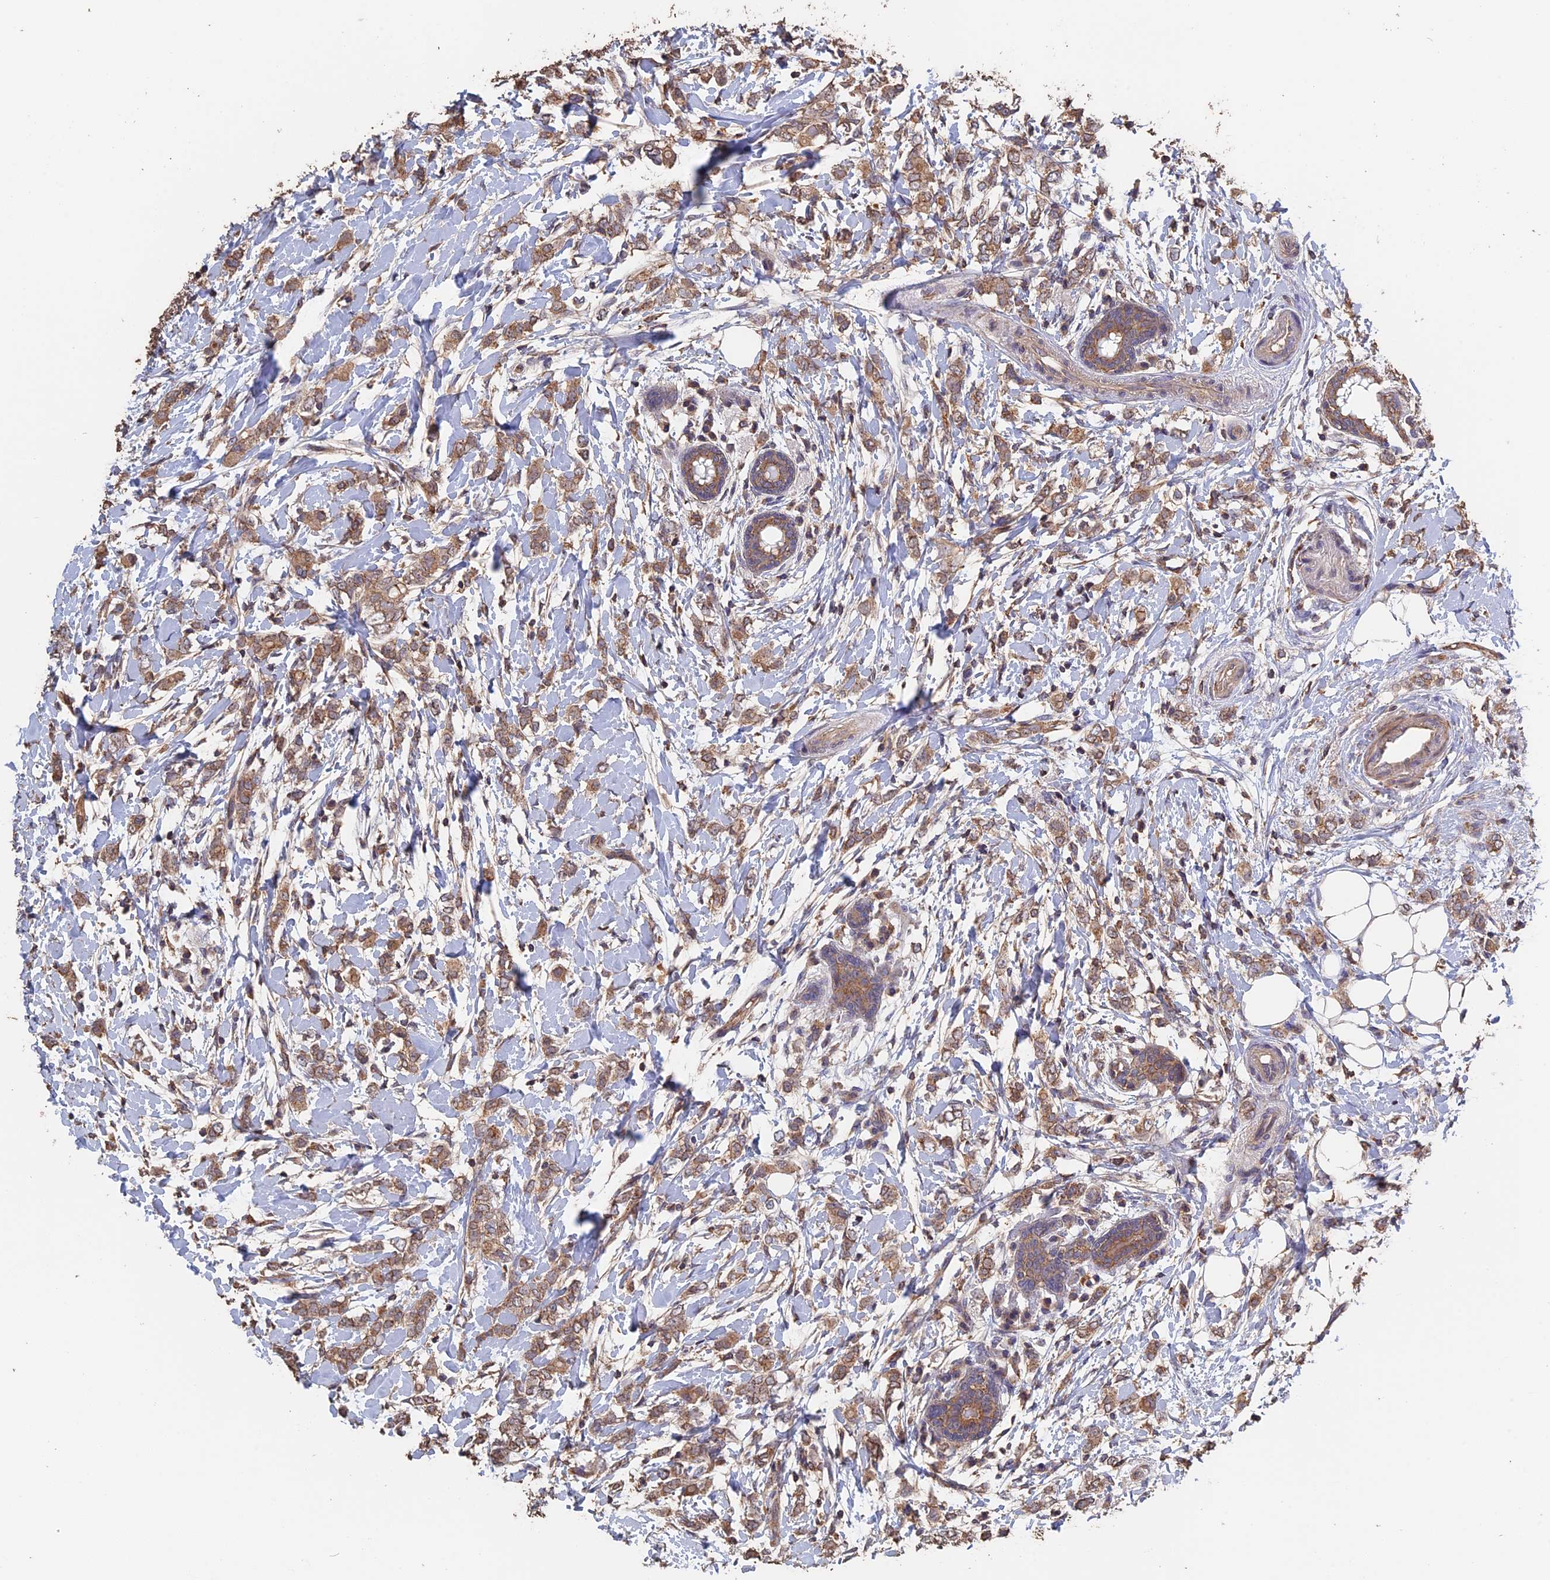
{"staining": {"intensity": "moderate", "quantity": ">75%", "location": "cytoplasmic/membranous"}, "tissue": "breast cancer", "cell_type": "Tumor cells", "image_type": "cancer", "snomed": [{"axis": "morphology", "description": "Normal tissue, NOS"}, {"axis": "morphology", "description": "Lobular carcinoma"}, {"axis": "topography", "description": "Breast"}], "caption": "IHC (DAB (3,3'-diaminobenzidine)) staining of human breast lobular carcinoma demonstrates moderate cytoplasmic/membranous protein staining in about >75% of tumor cells.", "gene": "PIGQ", "patient": {"sex": "female", "age": 47}}